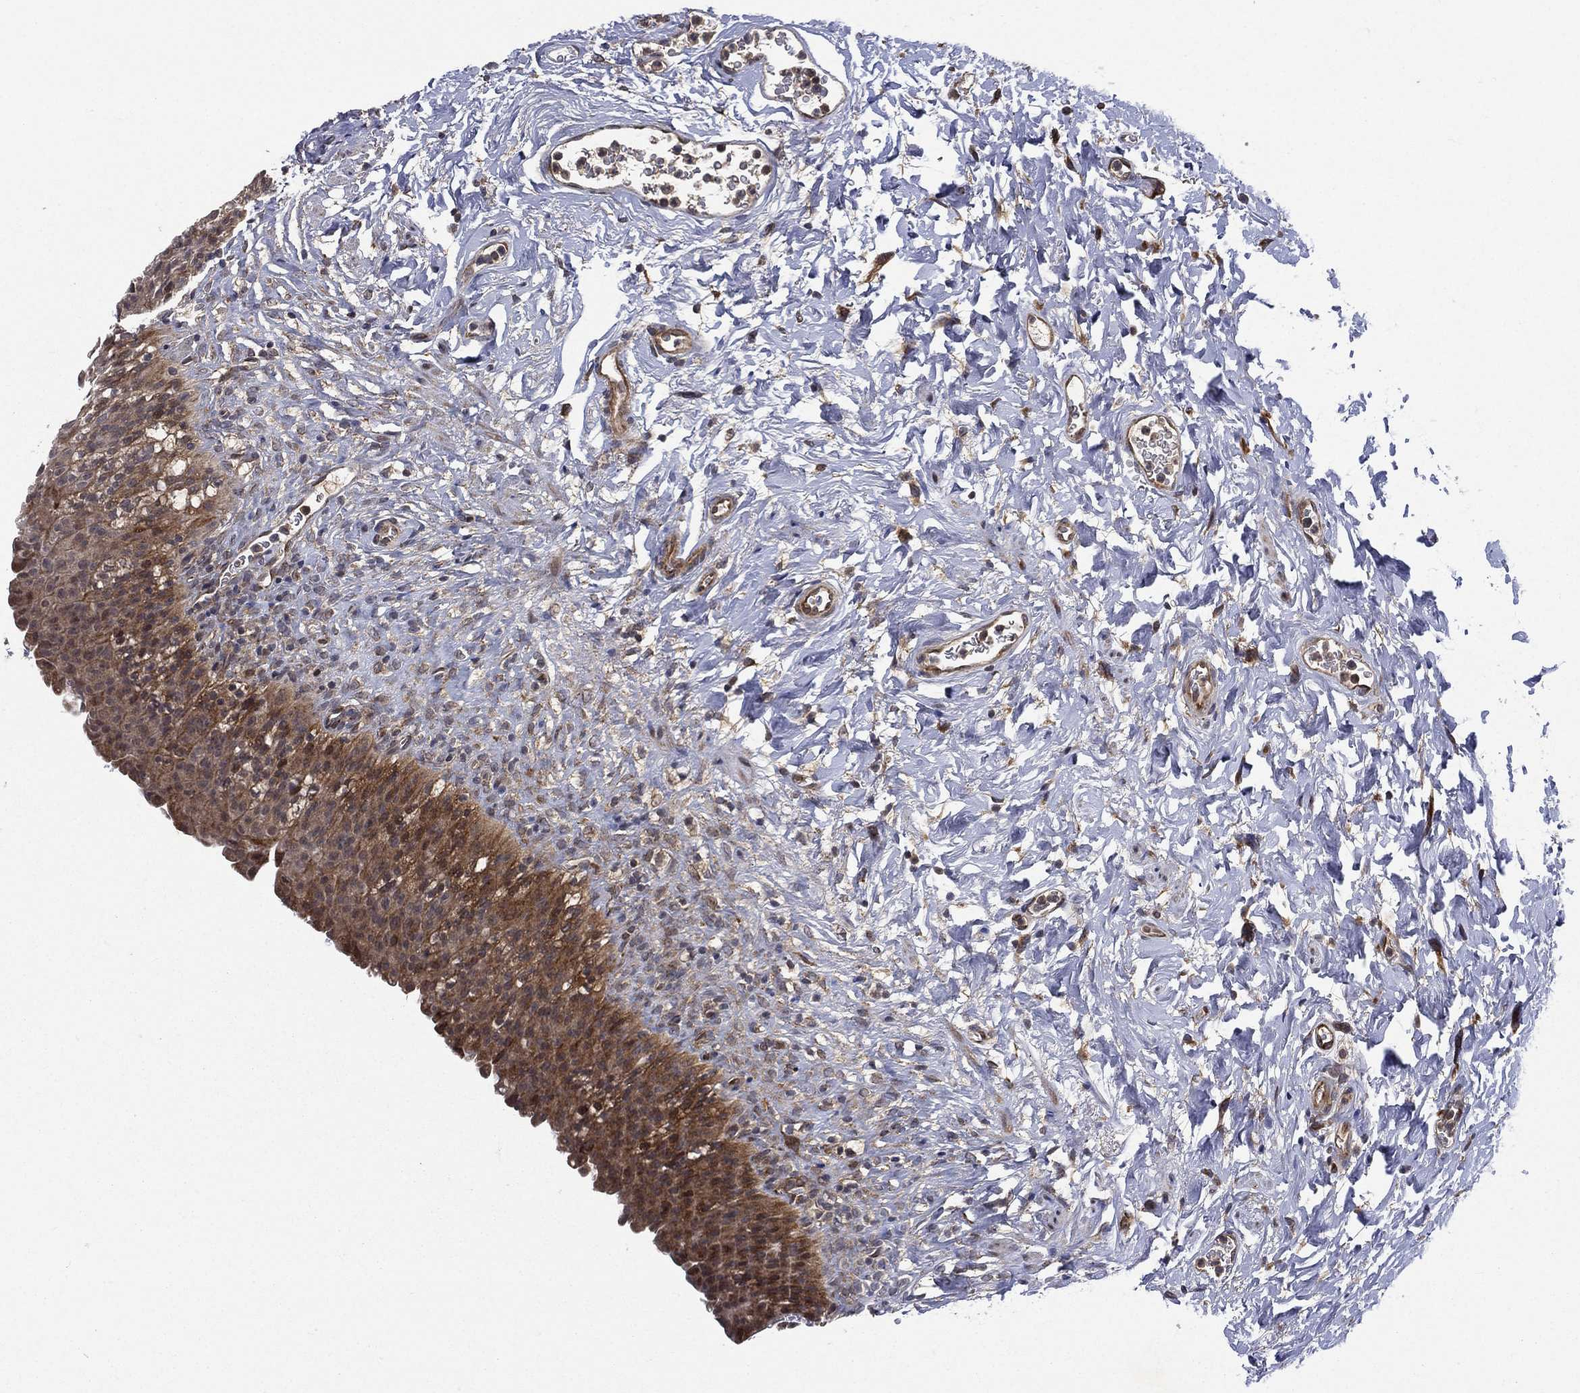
{"staining": {"intensity": "strong", "quantity": ">75%", "location": "cytoplasmic/membranous"}, "tissue": "urinary bladder", "cell_type": "Urothelial cells", "image_type": "normal", "snomed": [{"axis": "morphology", "description": "Normal tissue, NOS"}, {"axis": "topography", "description": "Urinary bladder"}], "caption": "Benign urinary bladder exhibits strong cytoplasmic/membranous positivity in about >75% of urothelial cells, visualized by immunohistochemistry. The protein is stained brown, and the nuclei are stained in blue (DAB IHC with brightfield microscopy, high magnification).", "gene": "RAB11FIP4", "patient": {"sex": "male", "age": 76}}